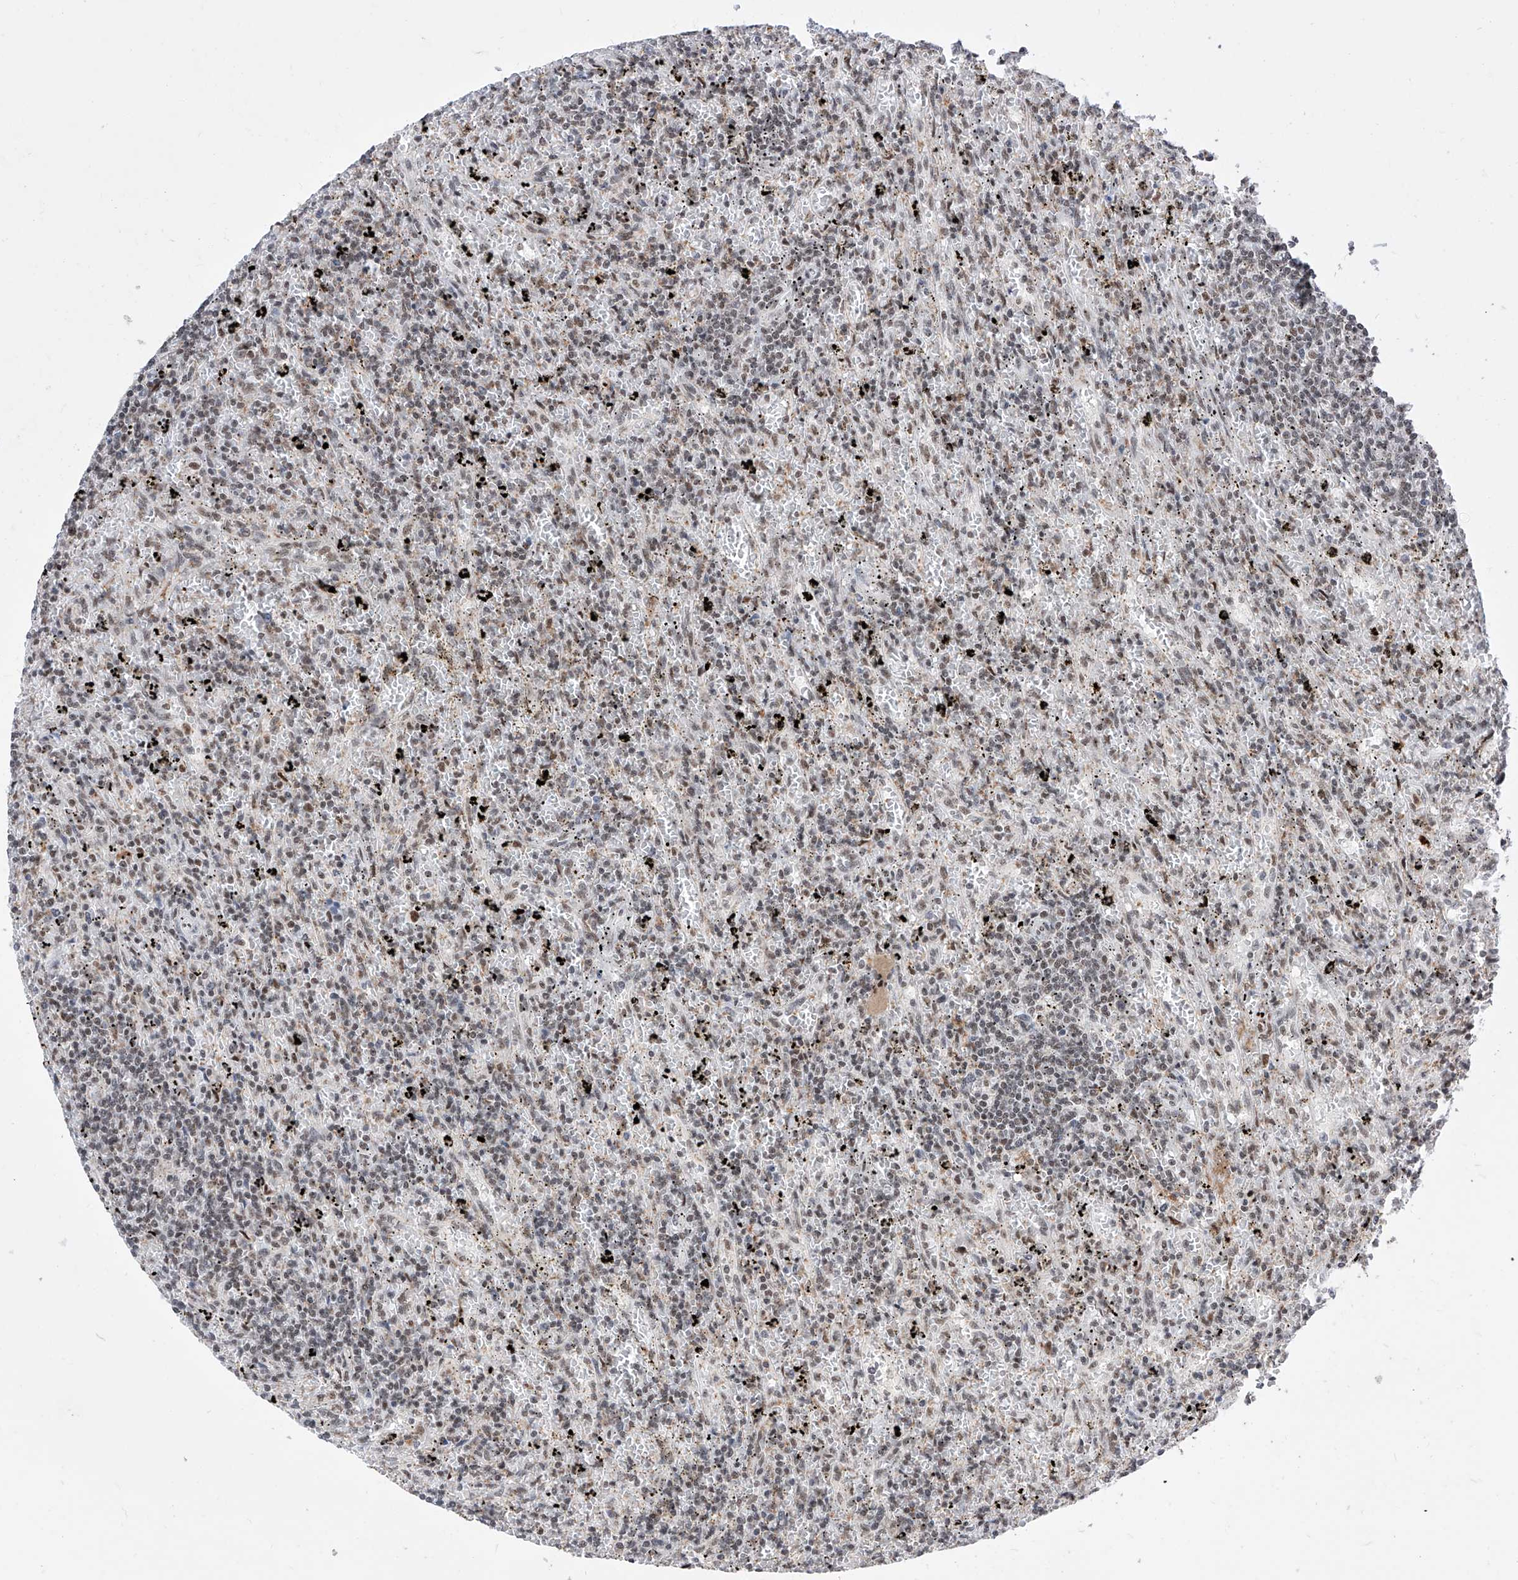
{"staining": {"intensity": "weak", "quantity": "<25%", "location": "nuclear"}, "tissue": "lymphoma", "cell_type": "Tumor cells", "image_type": "cancer", "snomed": [{"axis": "morphology", "description": "Malignant lymphoma, non-Hodgkin's type, Low grade"}, {"axis": "topography", "description": "Spleen"}], "caption": "Immunohistochemical staining of lymphoma exhibits no significant staining in tumor cells.", "gene": "PHF5A", "patient": {"sex": "male", "age": 76}}